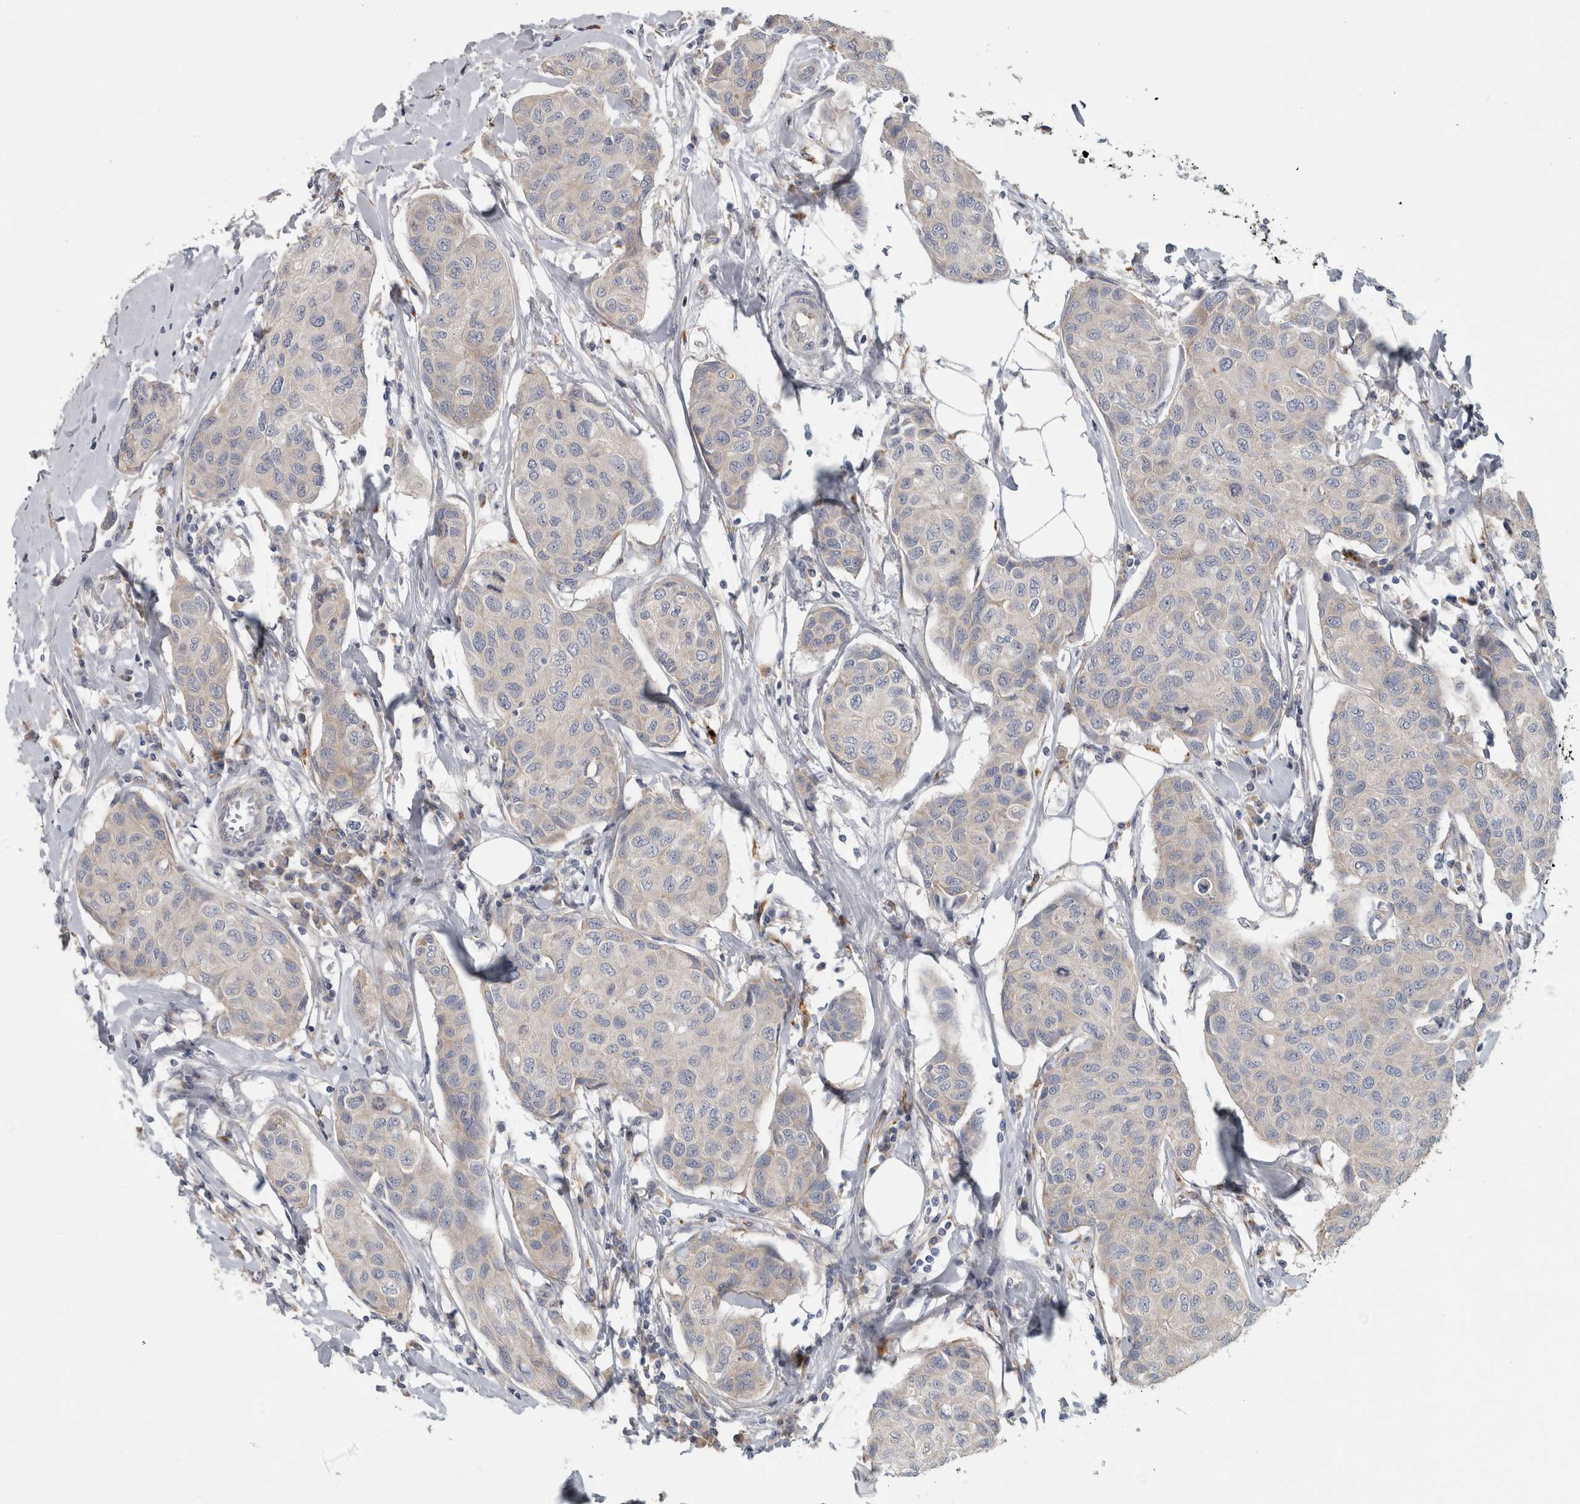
{"staining": {"intensity": "negative", "quantity": "none", "location": "none"}, "tissue": "breast cancer", "cell_type": "Tumor cells", "image_type": "cancer", "snomed": [{"axis": "morphology", "description": "Duct carcinoma"}, {"axis": "topography", "description": "Breast"}], "caption": "IHC image of breast cancer stained for a protein (brown), which reveals no expression in tumor cells.", "gene": "ATXN2", "patient": {"sex": "female", "age": 80}}